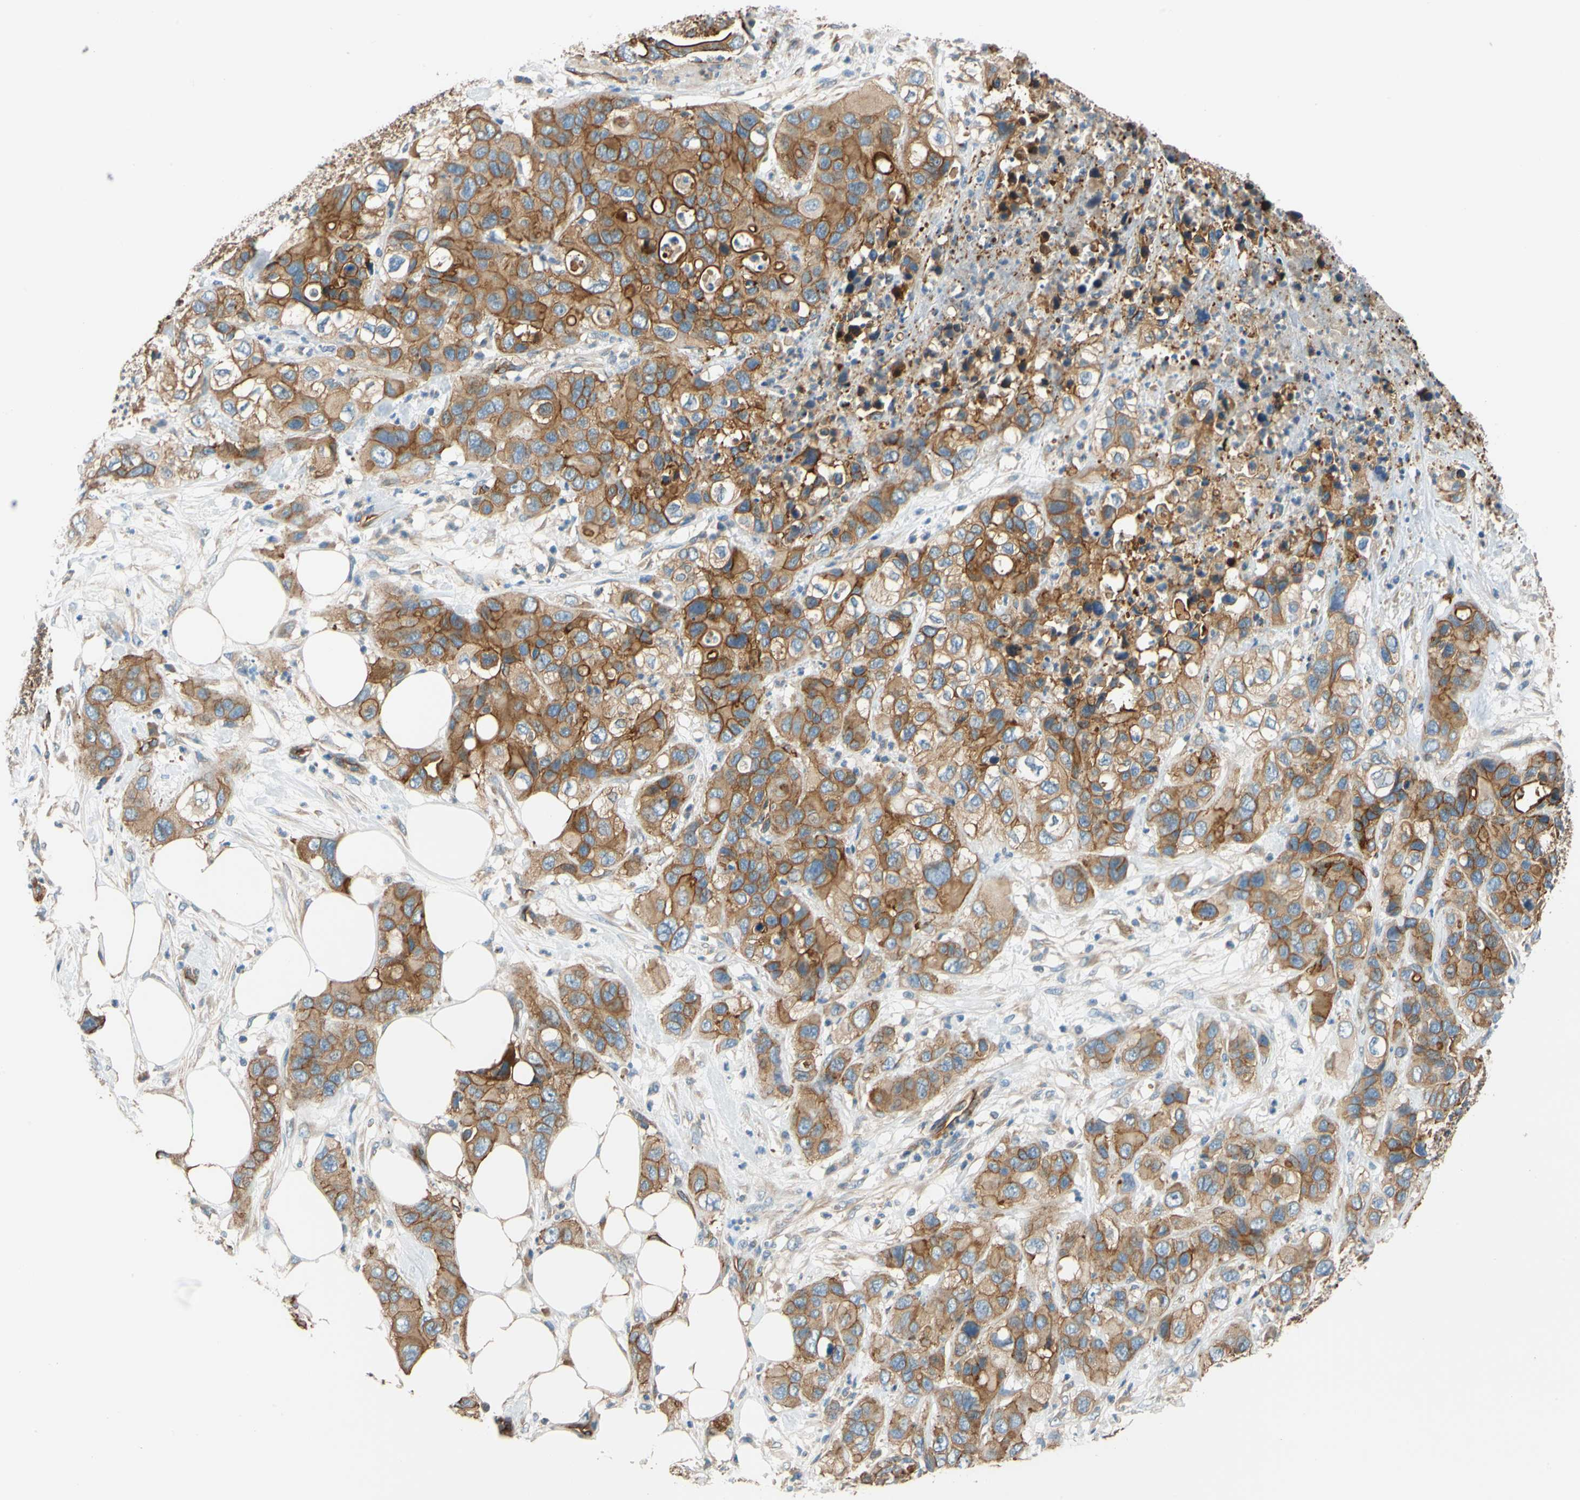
{"staining": {"intensity": "strong", "quantity": ">75%", "location": "cytoplasmic/membranous"}, "tissue": "pancreatic cancer", "cell_type": "Tumor cells", "image_type": "cancer", "snomed": [{"axis": "morphology", "description": "Adenocarcinoma, NOS"}, {"axis": "topography", "description": "Pancreas"}], "caption": "High-power microscopy captured an immunohistochemistry (IHC) micrograph of adenocarcinoma (pancreatic), revealing strong cytoplasmic/membranous positivity in approximately >75% of tumor cells.", "gene": "SPTAN1", "patient": {"sex": "female", "age": 71}}